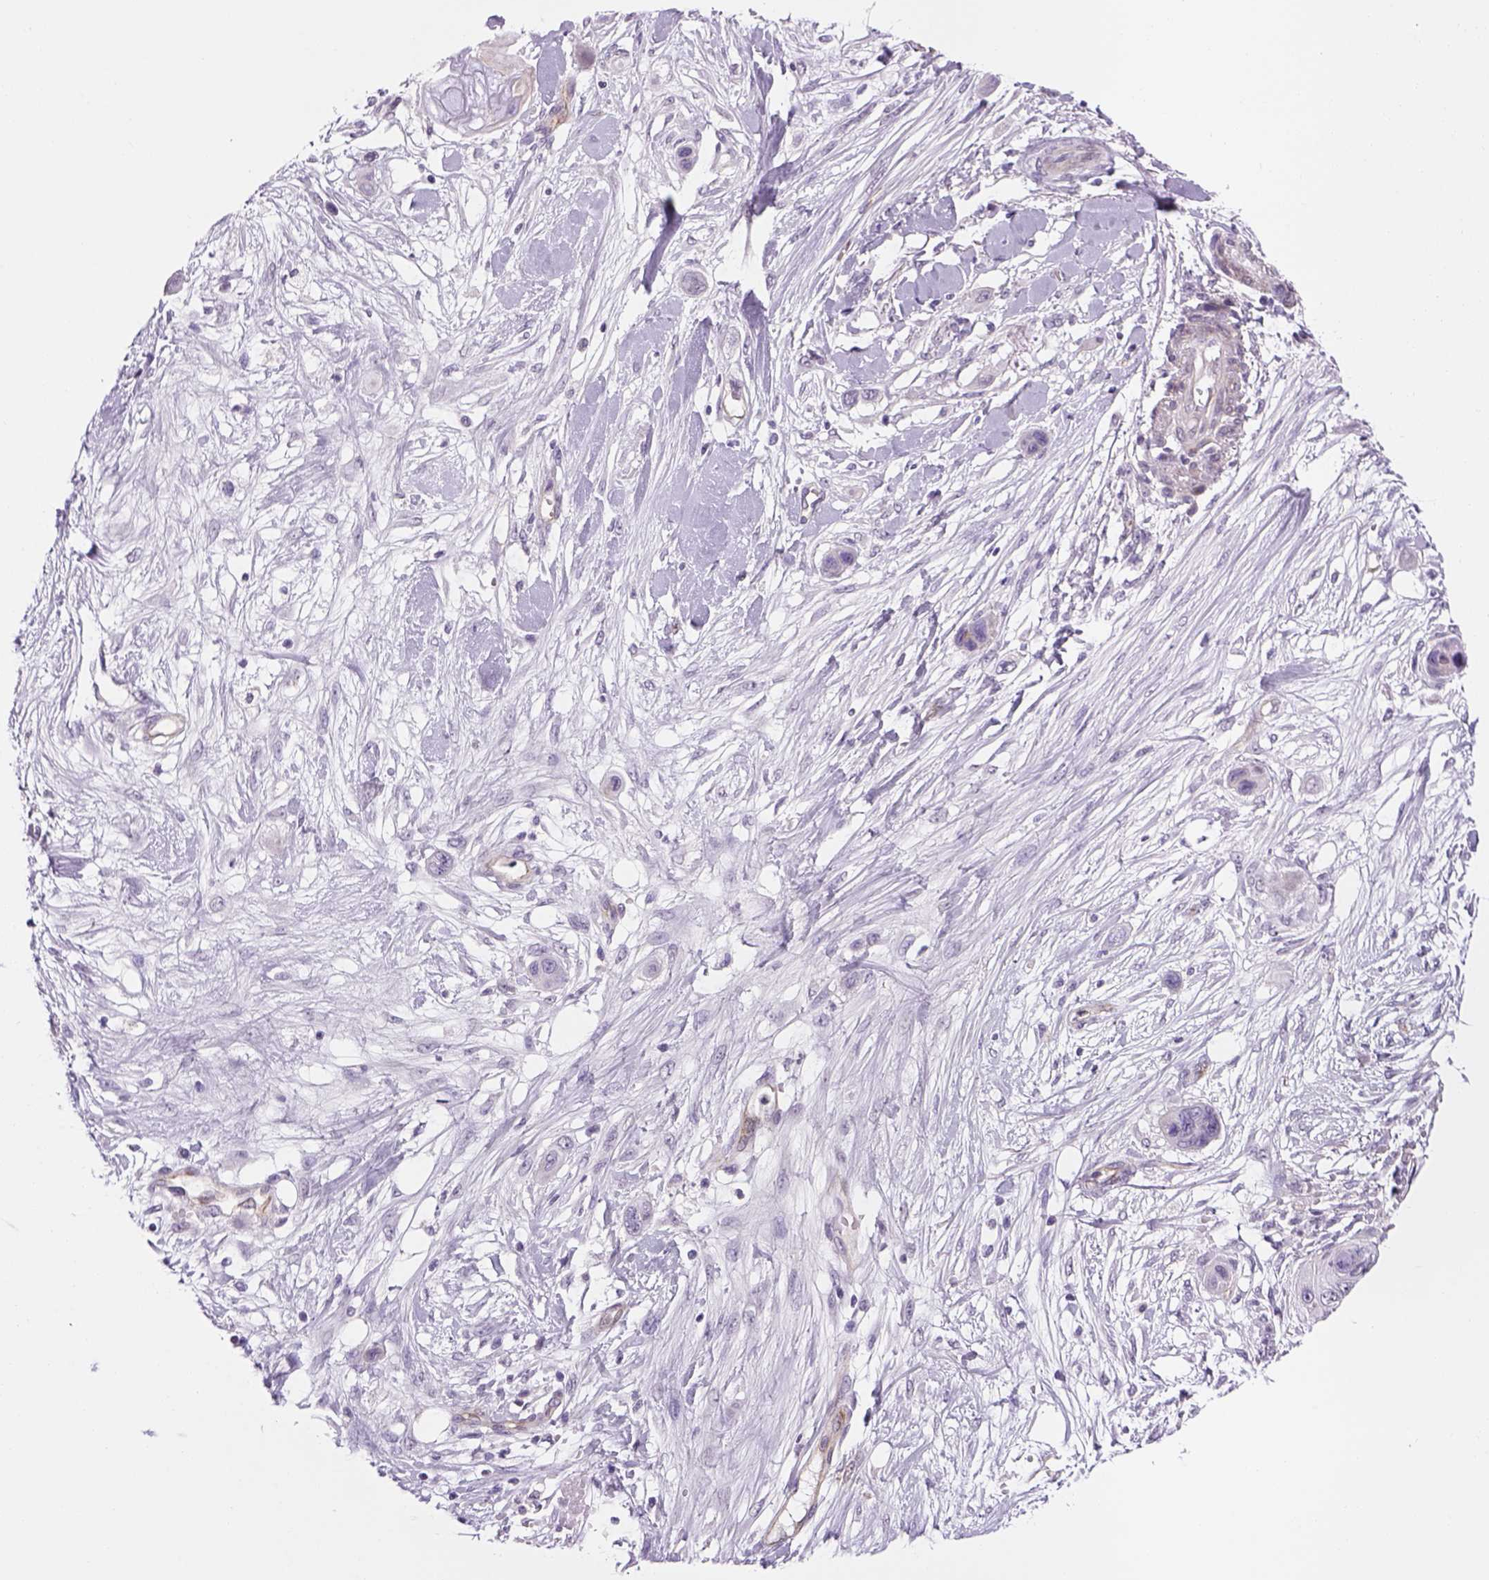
{"staining": {"intensity": "negative", "quantity": "none", "location": "none"}, "tissue": "skin cancer", "cell_type": "Tumor cells", "image_type": "cancer", "snomed": [{"axis": "morphology", "description": "Squamous cell carcinoma, NOS"}, {"axis": "topography", "description": "Skin"}], "caption": "DAB immunohistochemical staining of skin squamous cell carcinoma shows no significant positivity in tumor cells.", "gene": "PRRT1", "patient": {"sex": "male", "age": 79}}